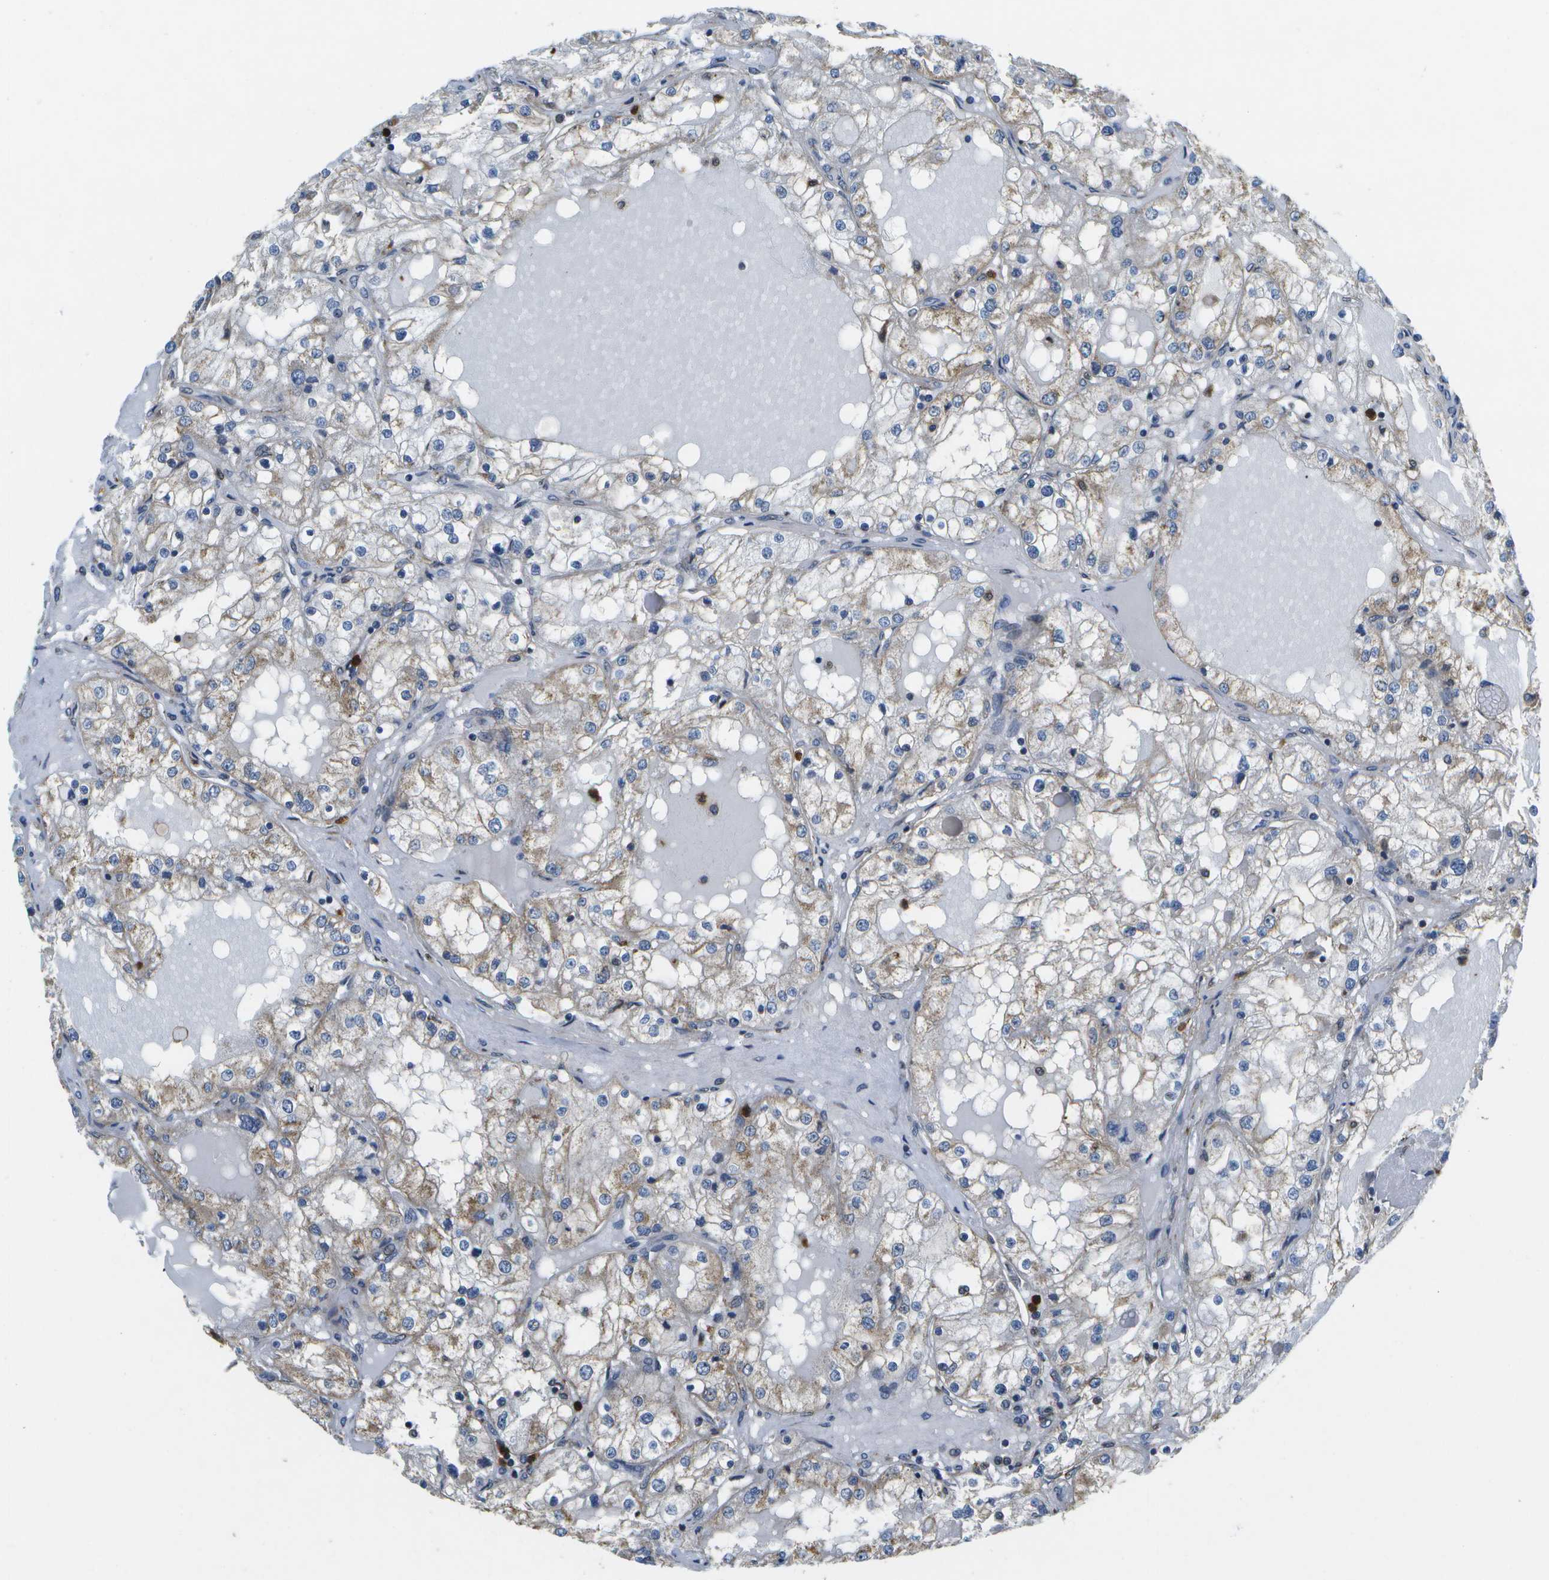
{"staining": {"intensity": "weak", "quantity": "25%-75%", "location": "cytoplasmic/membranous"}, "tissue": "renal cancer", "cell_type": "Tumor cells", "image_type": "cancer", "snomed": [{"axis": "morphology", "description": "Adenocarcinoma, NOS"}, {"axis": "topography", "description": "Kidney"}], "caption": "IHC histopathology image of human renal adenocarcinoma stained for a protein (brown), which displays low levels of weak cytoplasmic/membranous expression in about 25%-75% of tumor cells.", "gene": "GALNT15", "patient": {"sex": "male", "age": 68}}